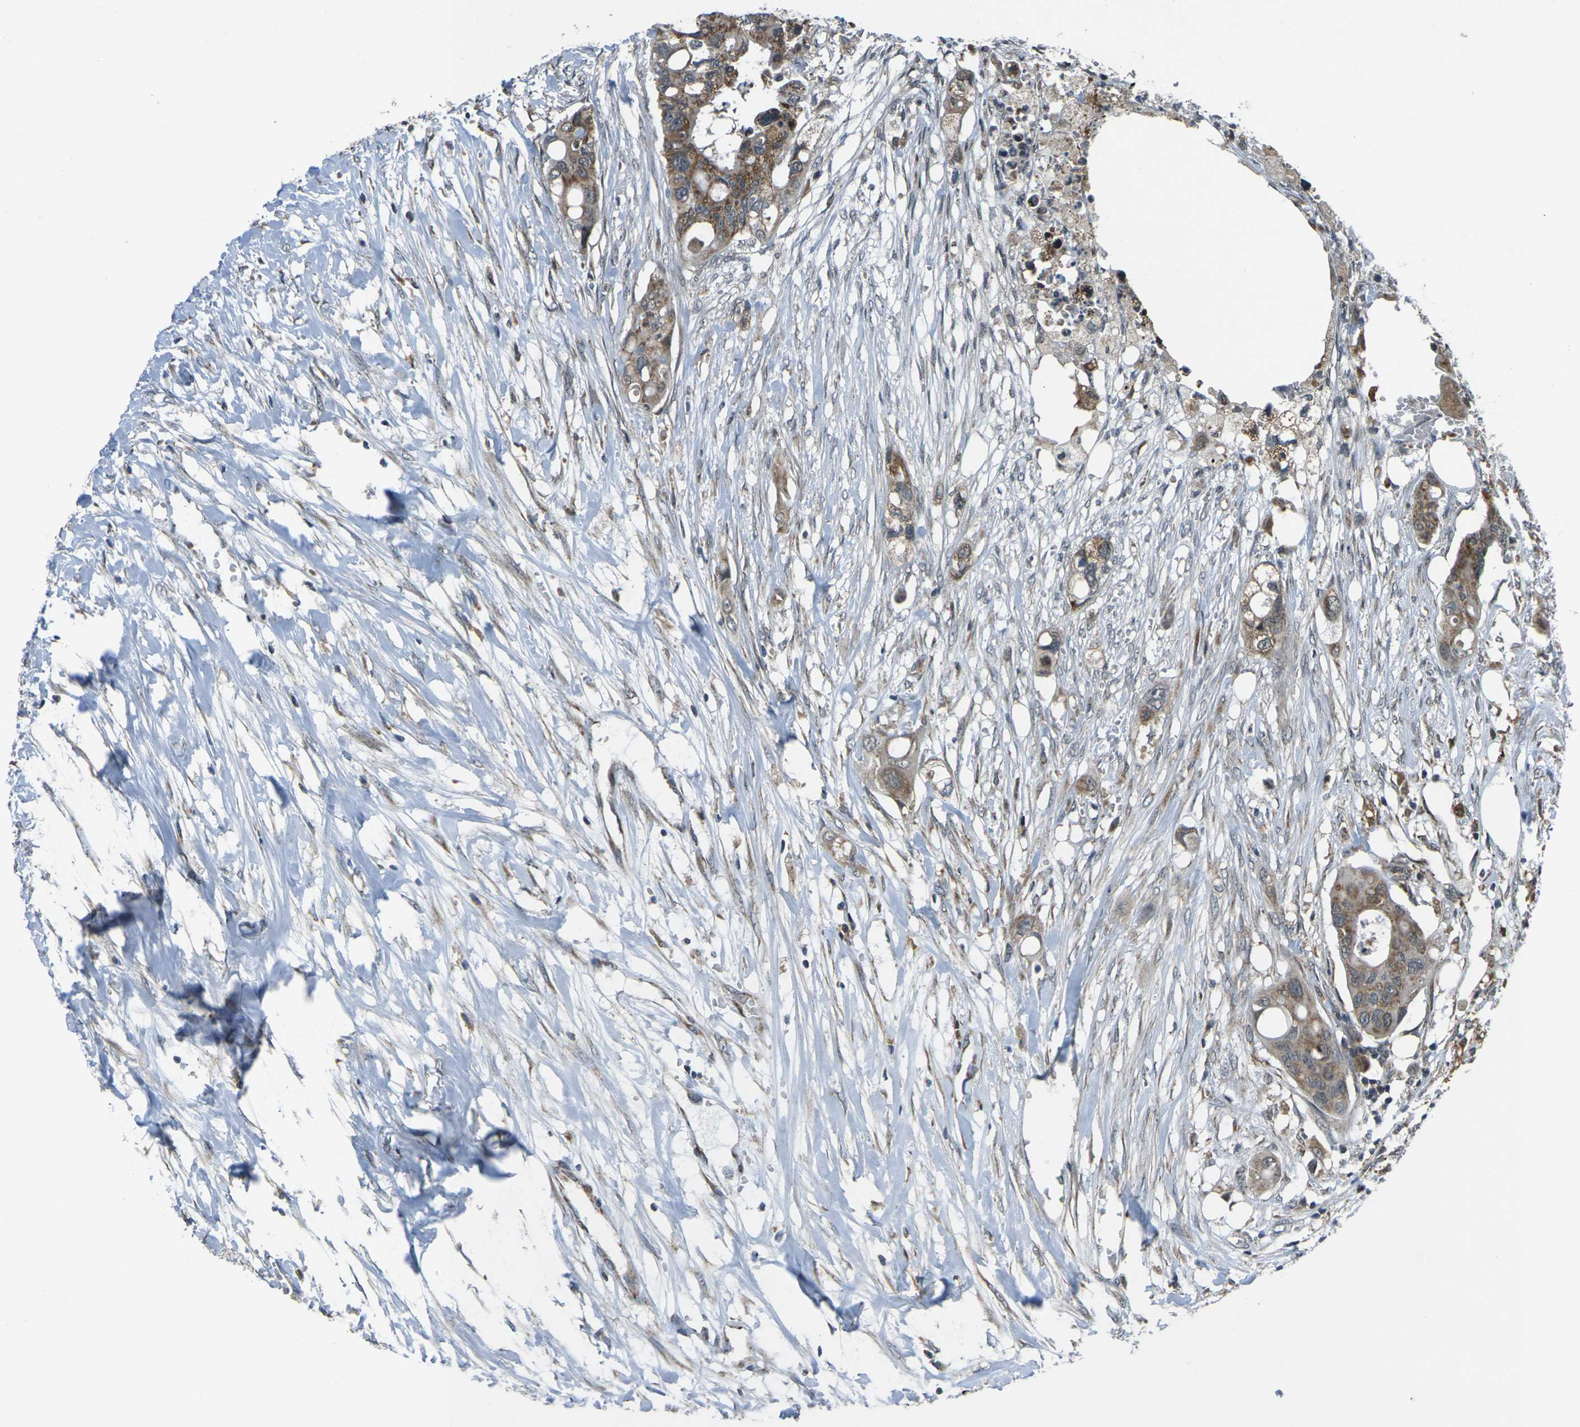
{"staining": {"intensity": "moderate", "quantity": ">75%", "location": "cytoplasmic/membranous"}, "tissue": "colorectal cancer", "cell_type": "Tumor cells", "image_type": "cancer", "snomed": [{"axis": "morphology", "description": "Adenocarcinoma, NOS"}, {"axis": "topography", "description": "Colon"}], "caption": "Immunohistochemistry (DAB) staining of human adenocarcinoma (colorectal) exhibits moderate cytoplasmic/membranous protein expression in approximately >75% of tumor cells.", "gene": "TMEM120B", "patient": {"sex": "female", "age": 57}}